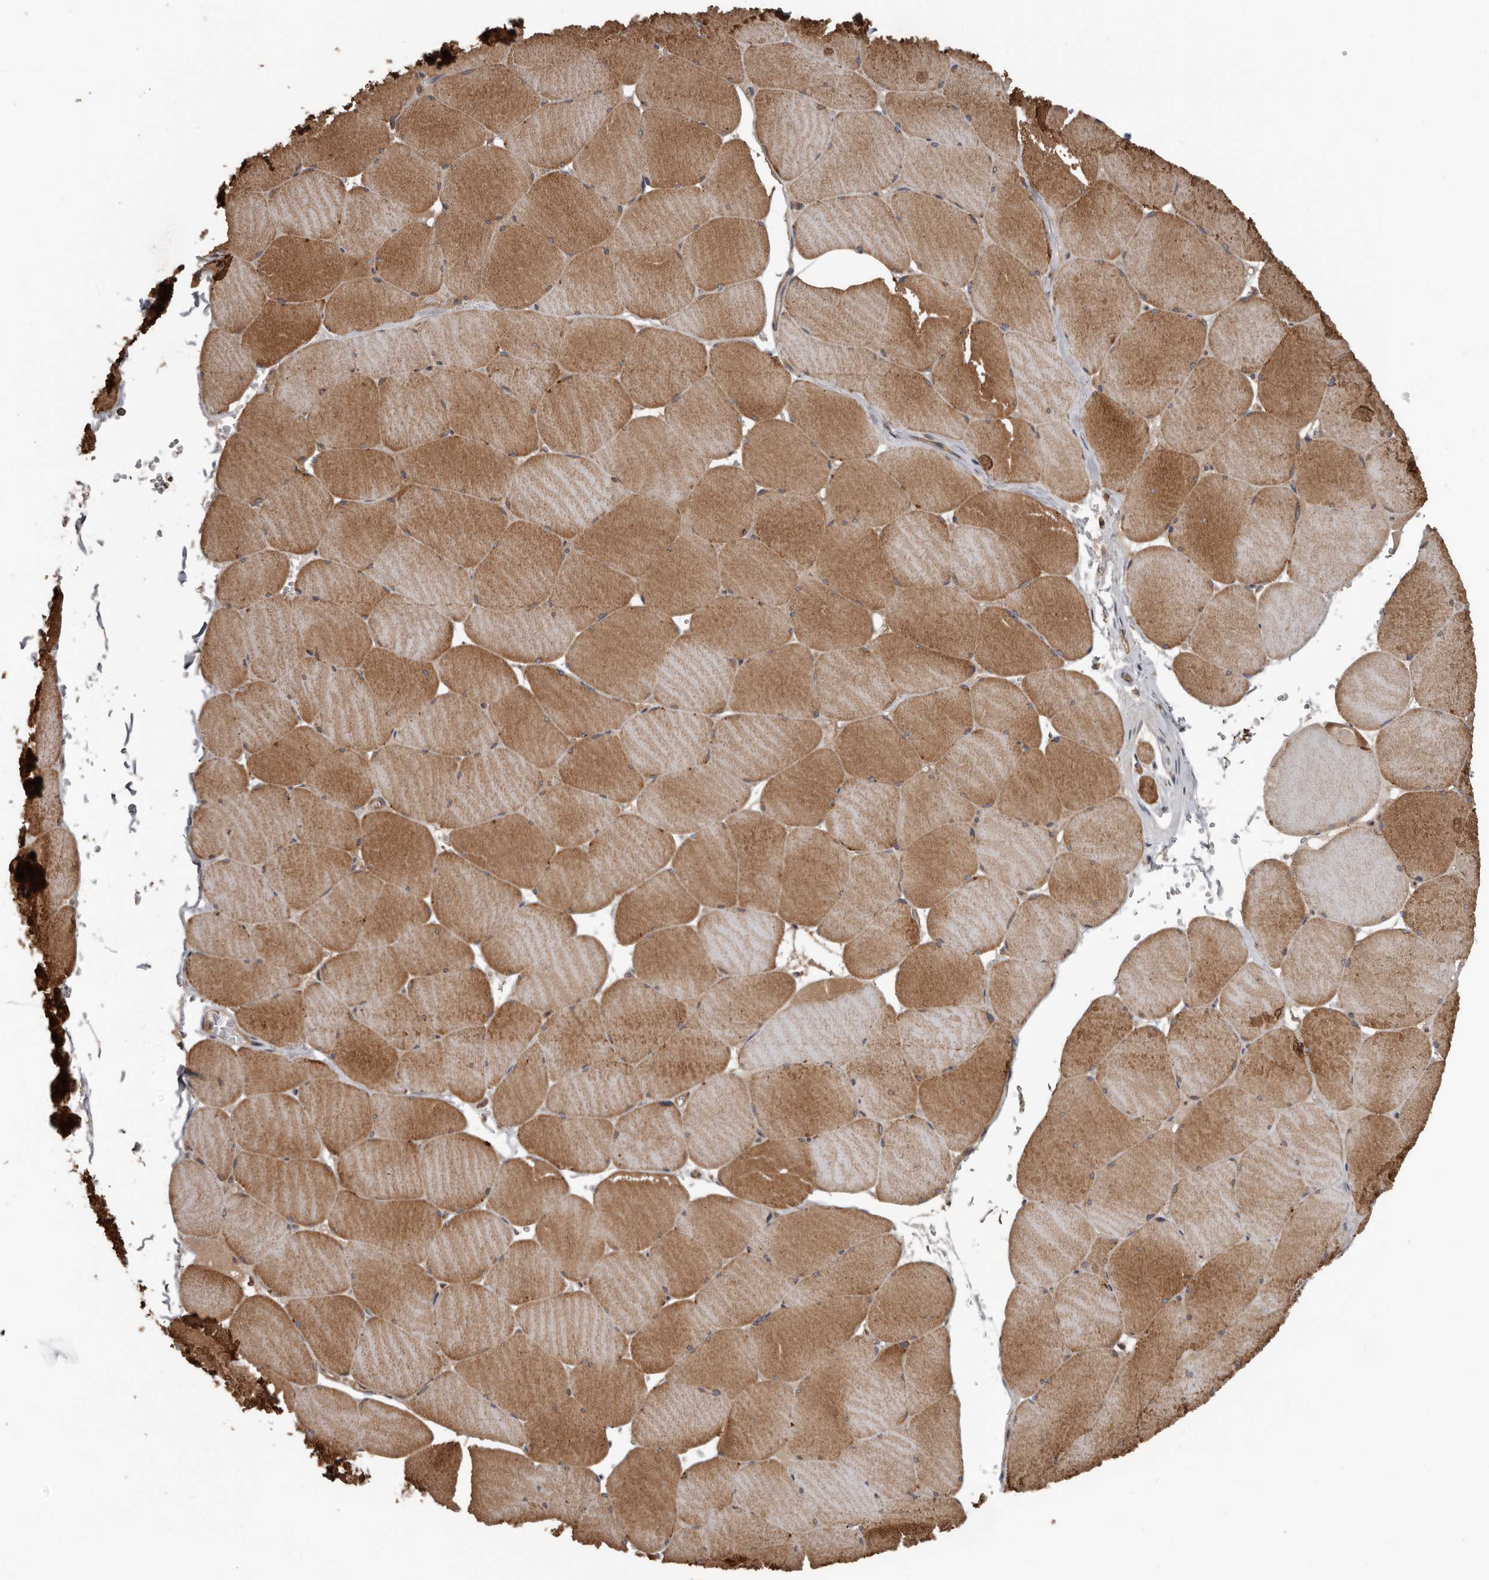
{"staining": {"intensity": "strong", "quantity": ">75%", "location": "cytoplasmic/membranous"}, "tissue": "skeletal muscle", "cell_type": "Myocytes", "image_type": "normal", "snomed": [{"axis": "morphology", "description": "Normal tissue, NOS"}, {"axis": "topography", "description": "Skeletal muscle"}, {"axis": "topography", "description": "Head-Neck"}], "caption": "About >75% of myocytes in normal human skeletal muscle display strong cytoplasmic/membranous protein expression as visualized by brown immunohistochemical staining.", "gene": "DNAJB4", "patient": {"sex": "male", "age": 66}}